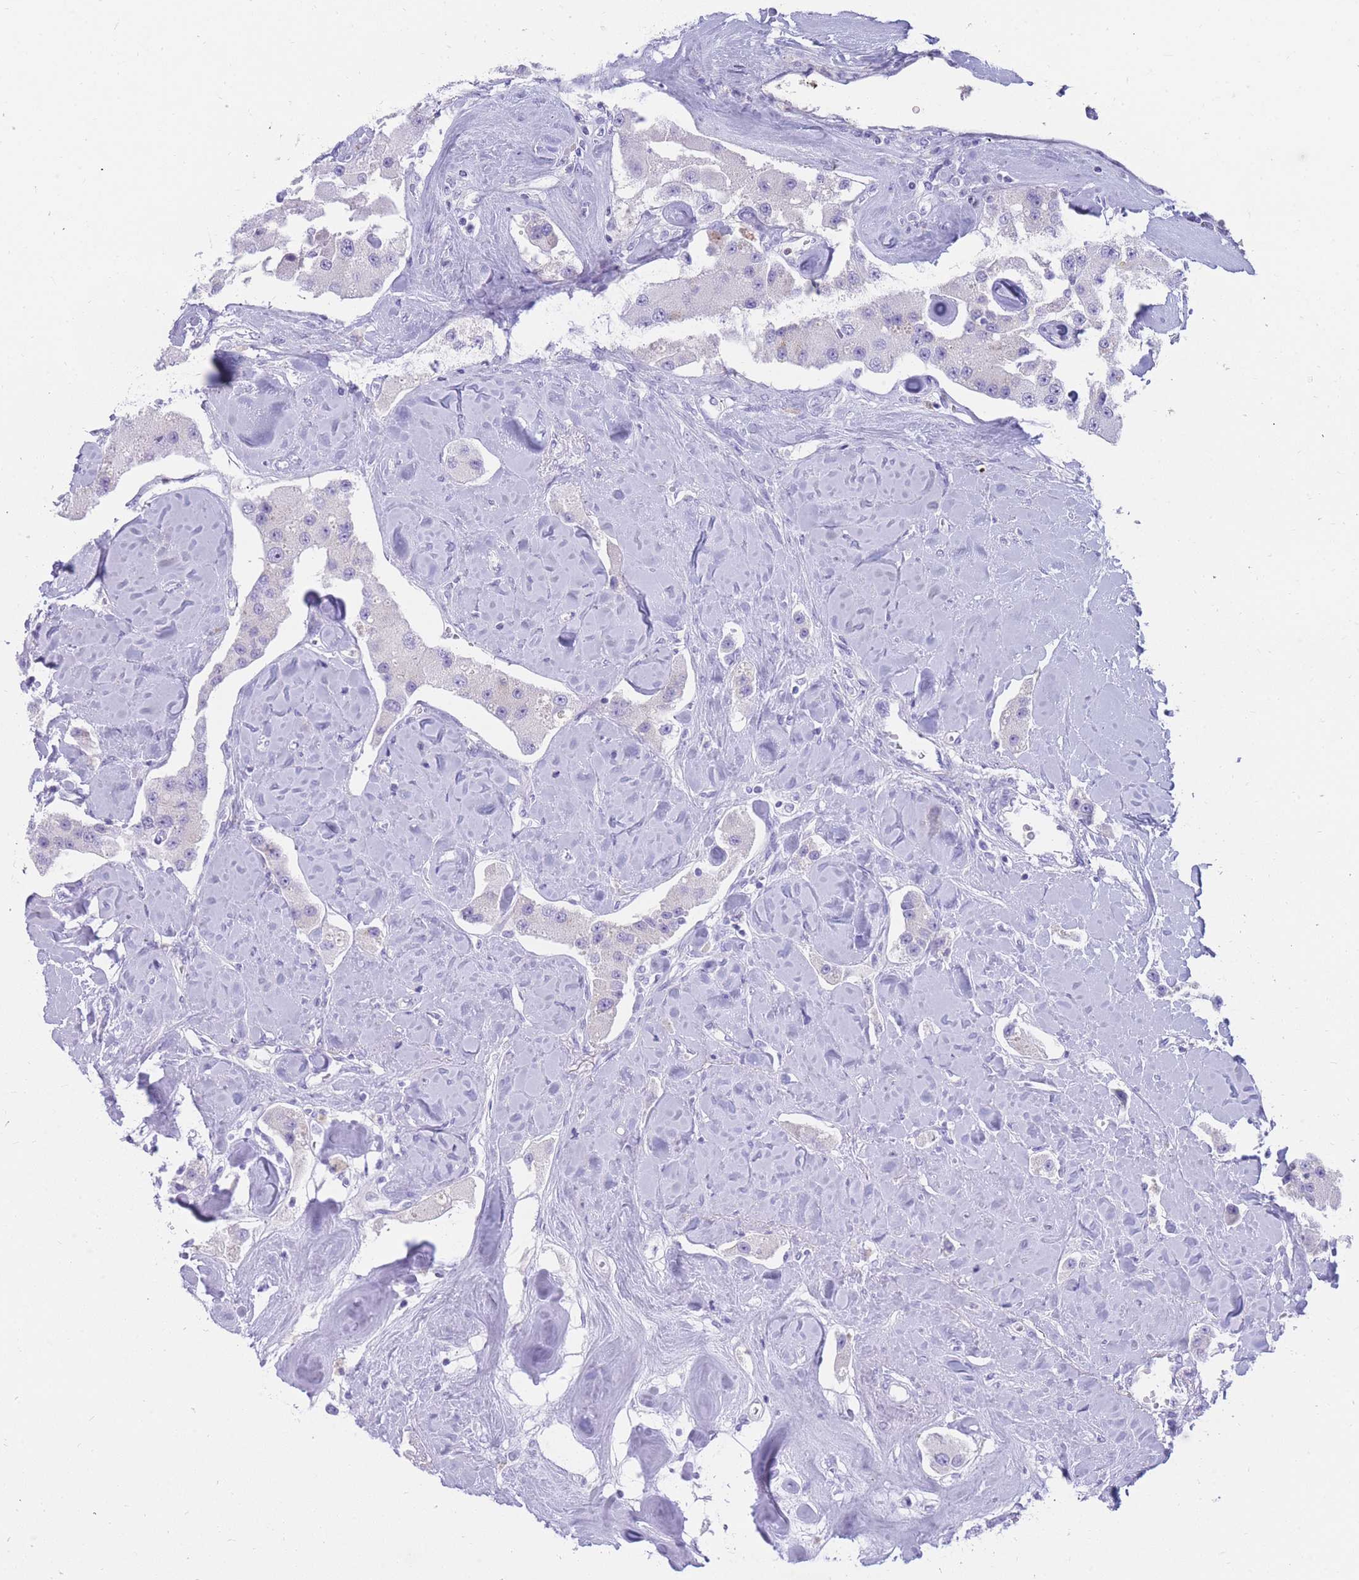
{"staining": {"intensity": "negative", "quantity": "none", "location": "none"}, "tissue": "carcinoid", "cell_type": "Tumor cells", "image_type": "cancer", "snomed": [{"axis": "morphology", "description": "Carcinoid, malignant, NOS"}, {"axis": "topography", "description": "Pancreas"}], "caption": "This is an IHC photomicrograph of malignant carcinoid. There is no expression in tumor cells.", "gene": "NKX1-2", "patient": {"sex": "male", "age": 41}}